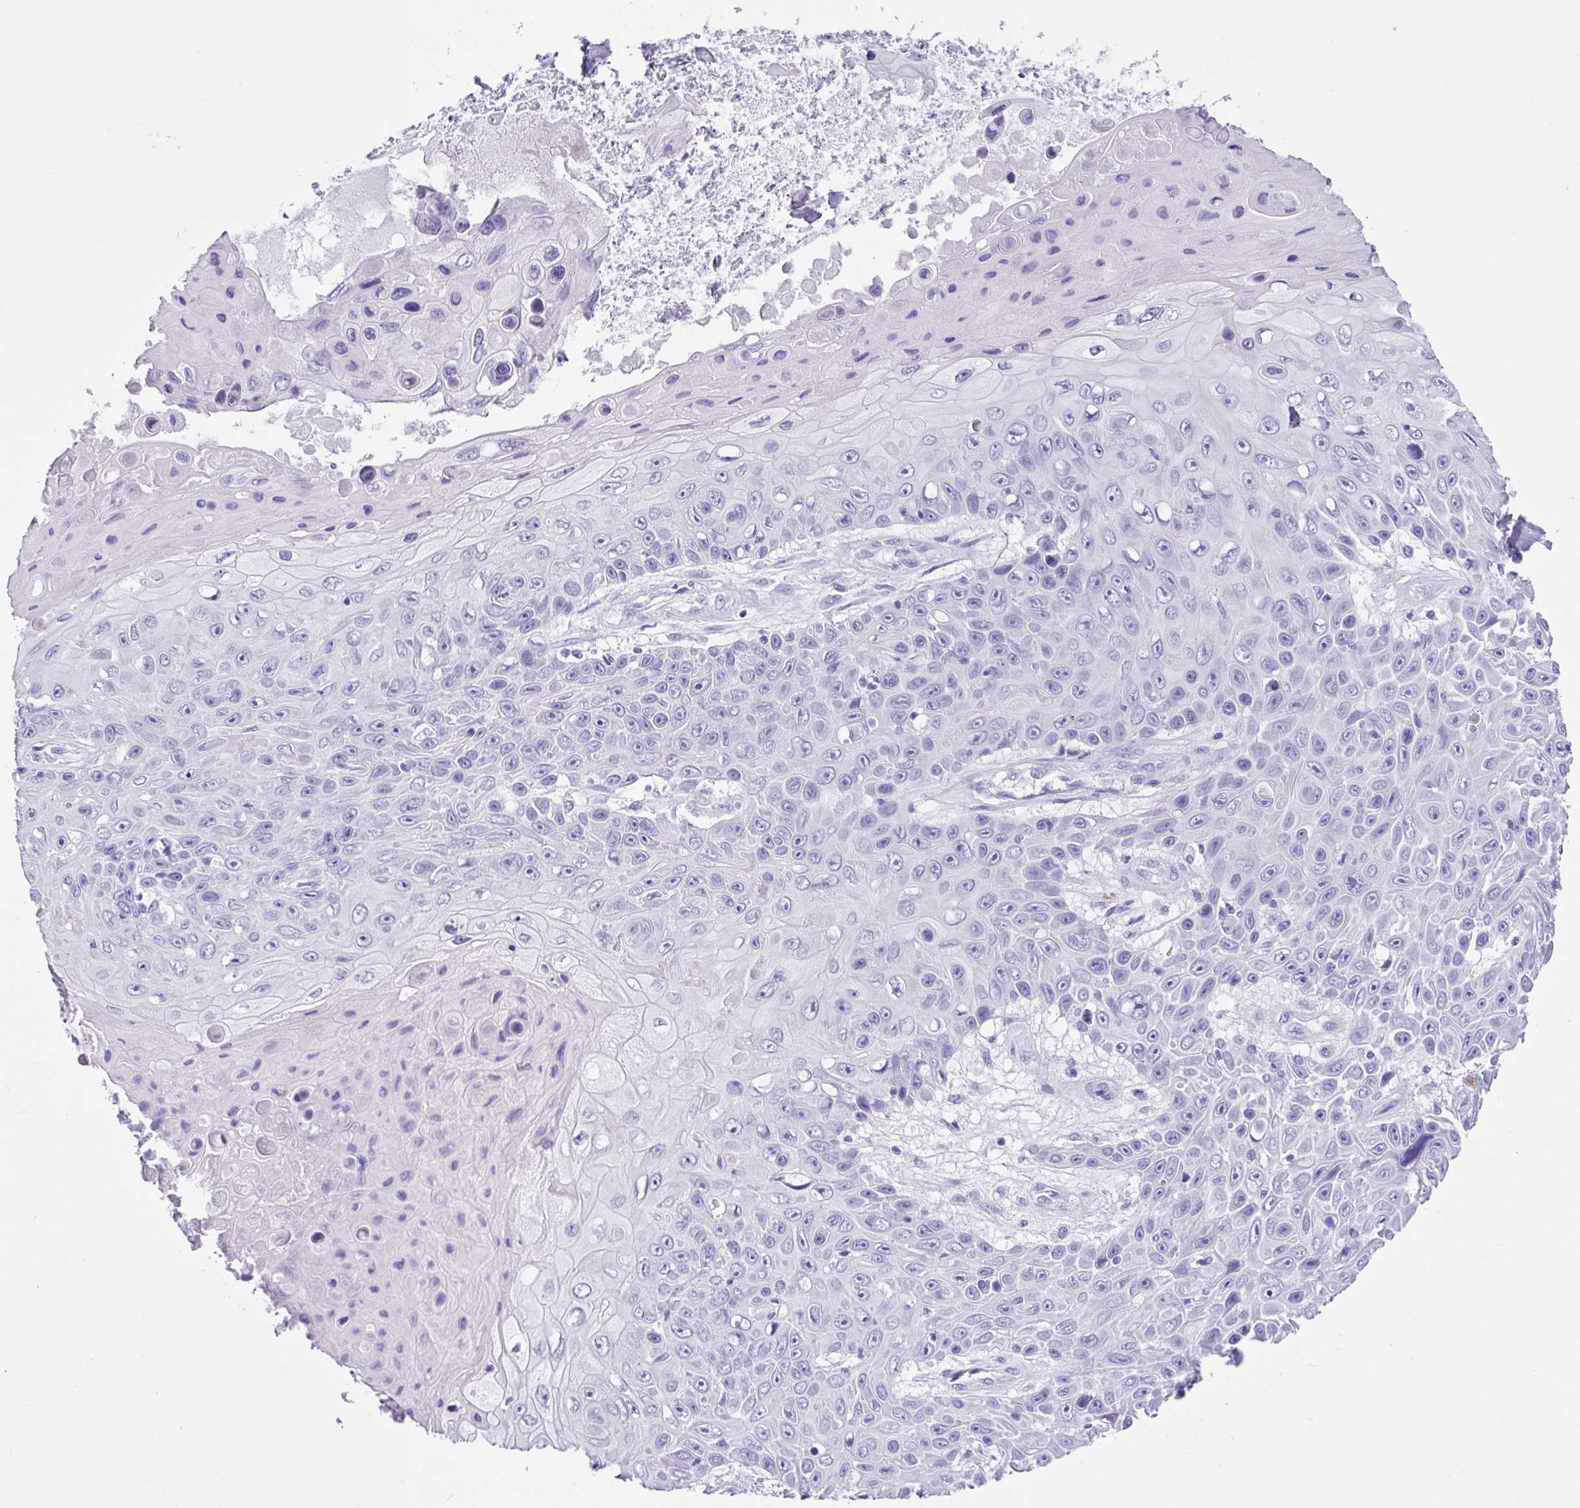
{"staining": {"intensity": "negative", "quantity": "none", "location": "none"}, "tissue": "skin cancer", "cell_type": "Tumor cells", "image_type": "cancer", "snomed": [{"axis": "morphology", "description": "Squamous cell carcinoma, NOS"}, {"axis": "topography", "description": "Skin"}], "caption": "A photomicrograph of human skin squamous cell carcinoma is negative for staining in tumor cells.", "gene": "ZG16", "patient": {"sex": "male", "age": 82}}